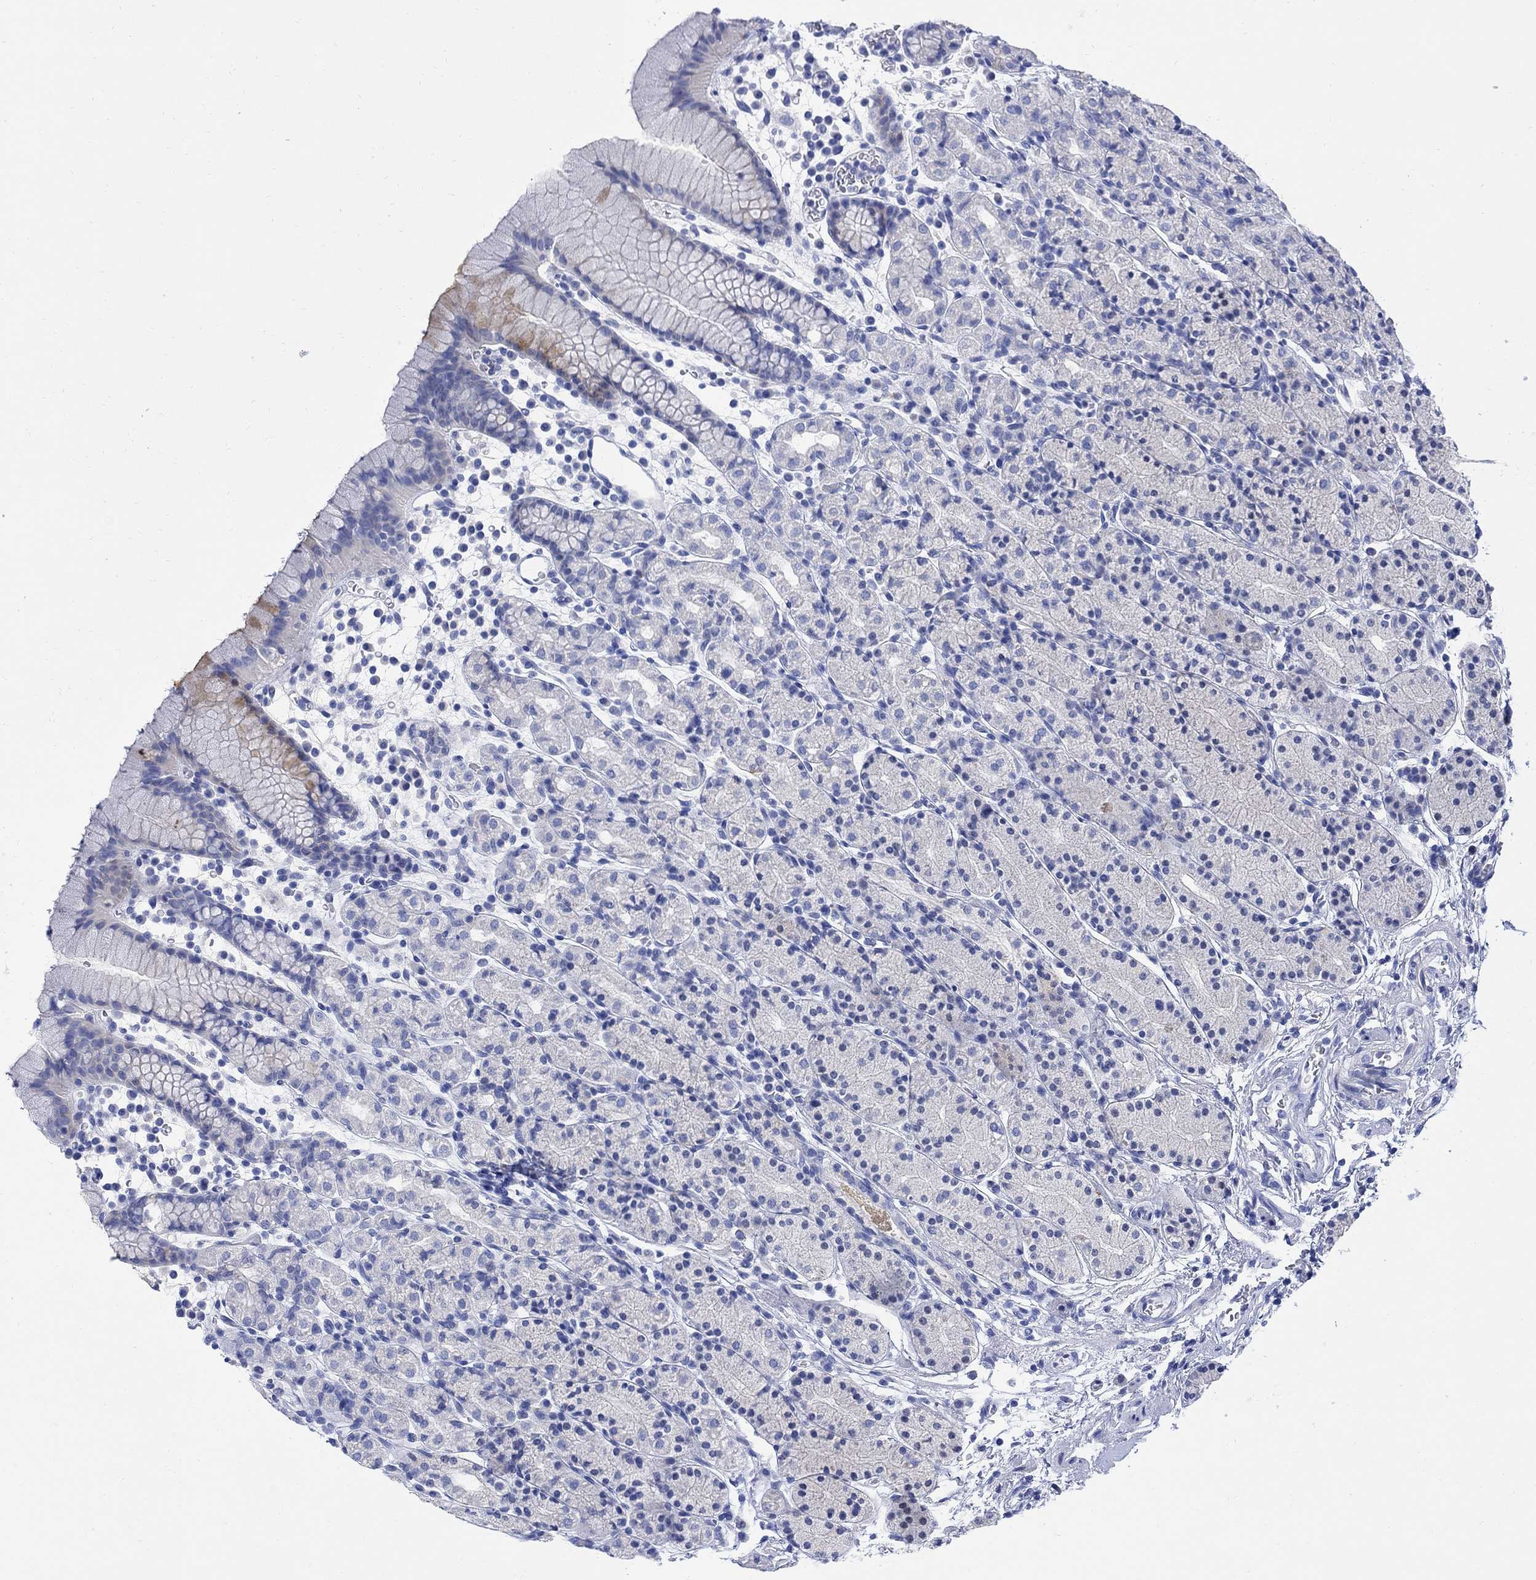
{"staining": {"intensity": "negative", "quantity": "none", "location": "none"}, "tissue": "stomach", "cell_type": "Glandular cells", "image_type": "normal", "snomed": [{"axis": "morphology", "description": "Normal tissue, NOS"}, {"axis": "topography", "description": "Stomach, upper"}, {"axis": "topography", "description": "Stomach"}], "caption": "Immunohistochemistry of normal human stomach demonstrates no expression in glandular cells.", "gene": "MYL1", "patient": {"sex": "male", "age": 62}}